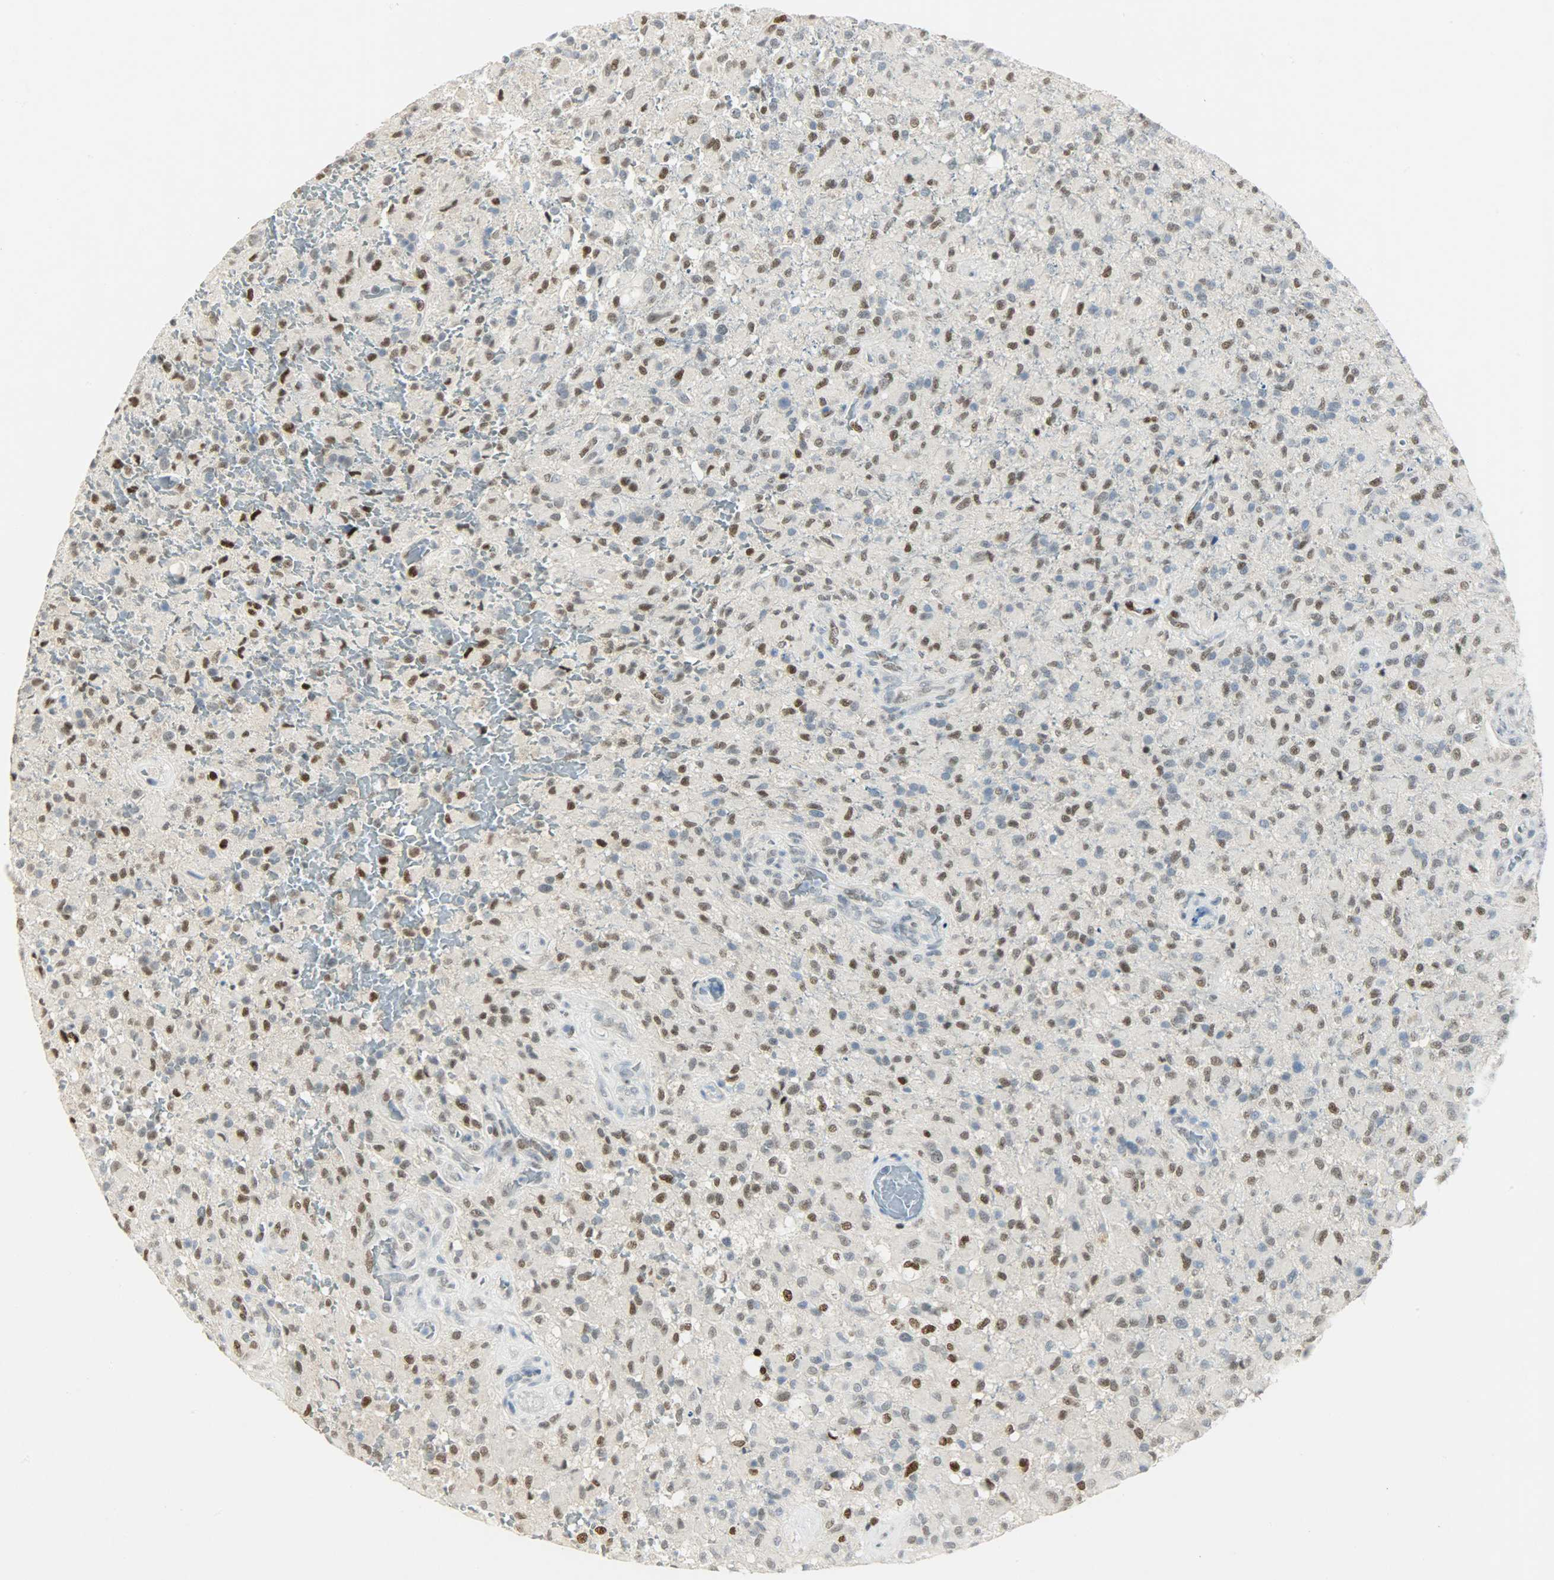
{"staining": {"intensity": "strong", "quantity": ">75%", "location": "nuclear"}, "tissue": "glioma", "cell_type": "Tumor cells", "image_type": "cancer", "snomed": [{"axis": "morphology", "description": "Glioma, malignant, High grade"}, {"axis": "topography", "description": "Brain"}], "caption": "An immunohistochemistry micrograph of neoplastic tissue is shown. Protein staining in brown shows strong nuclear positivity in high-grade glioma (malignant) within tumor cells.", "gene": "PPARG", "patient": {"sex": "male", "age": 71}}